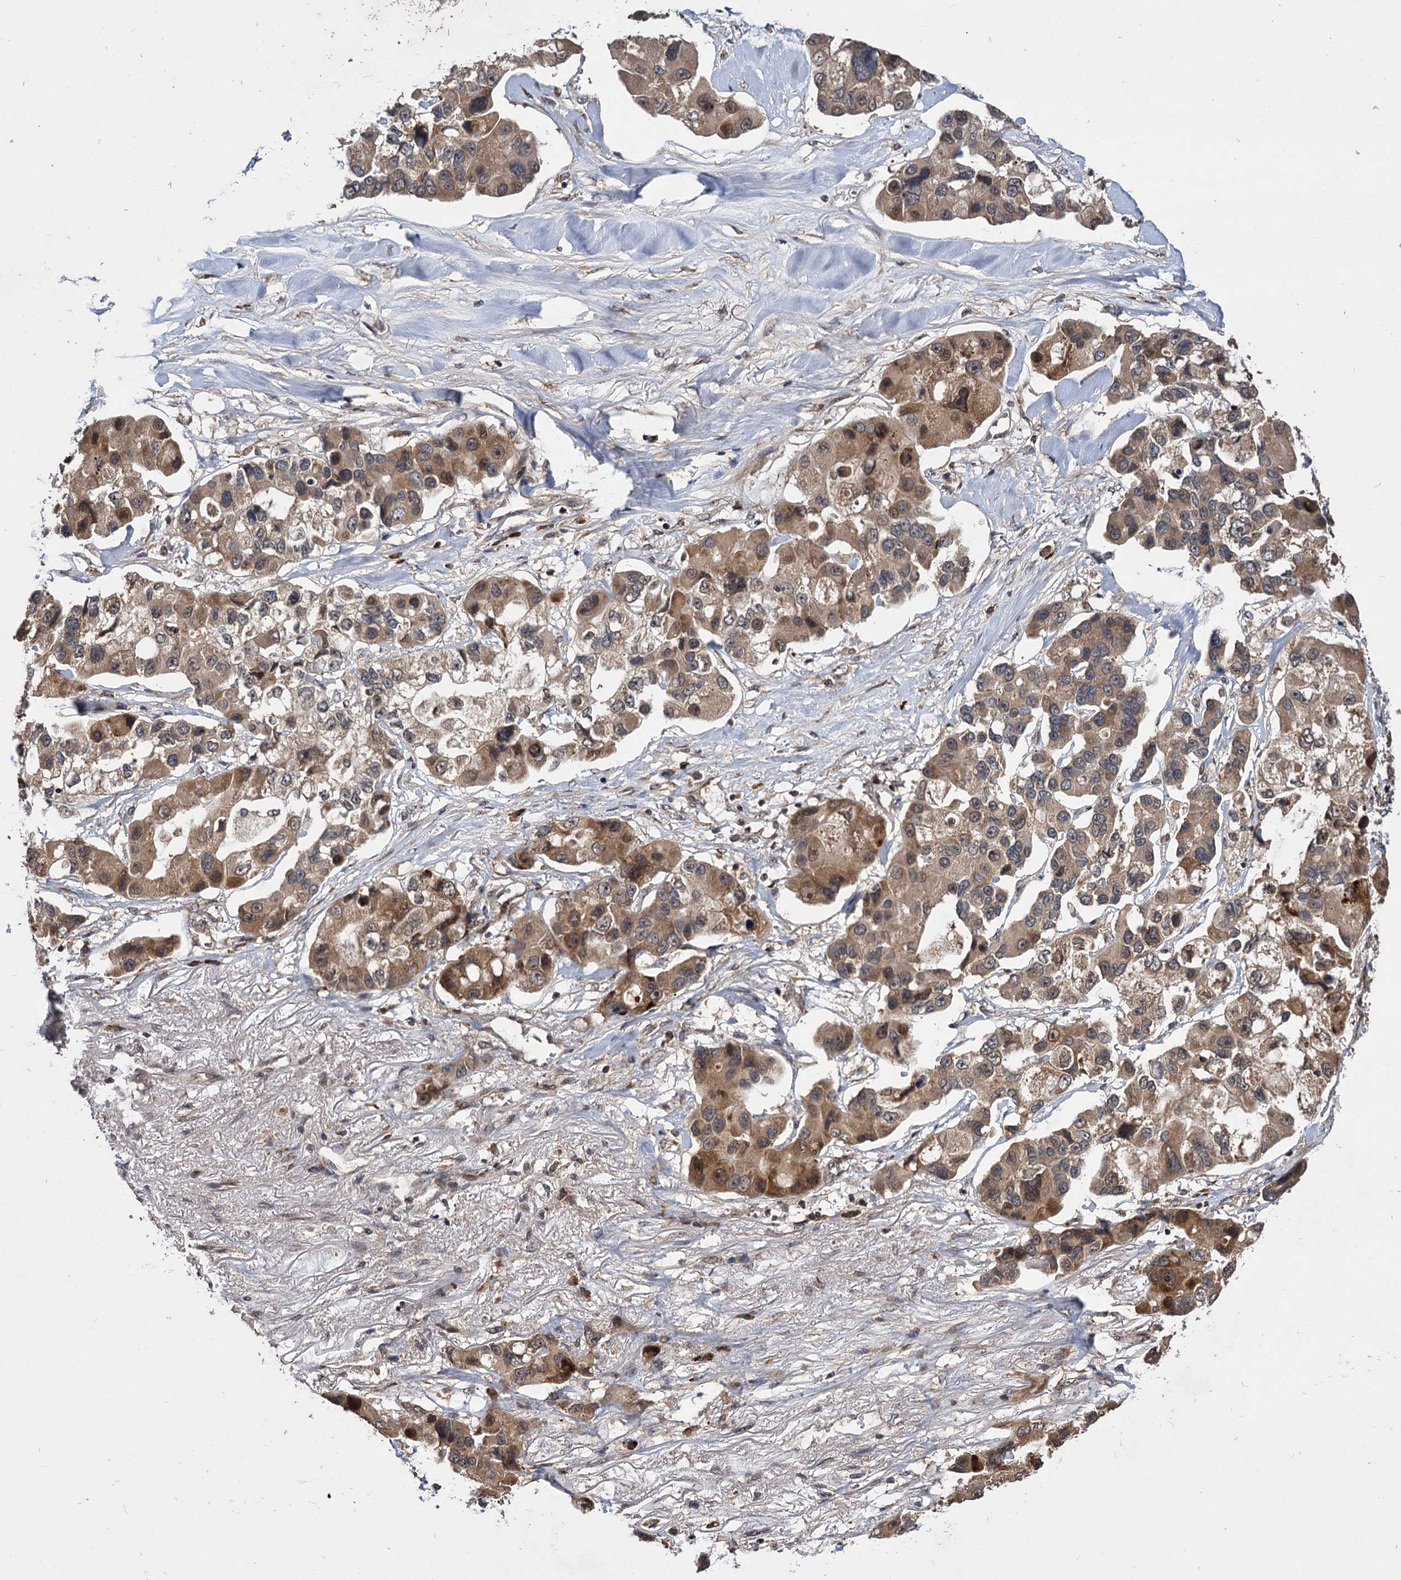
{"staining": {"intensity": "moderate", "quantity": ">75%", "location": "cytoplasmic/membranous"}, "tissue": "lung cancer", "cell_type": "Tumor cells", "image_type": "cancer", "snomed": [{"axis": "morphology", "description": "Adenocarcinoma, NOS"}, {"axis": "topography", "description": "Lung"}], "caption": "Human lung cancer (adenocarcinoma) stained for a protein (brown) demonstrates moderate cytoplasmic/membranous positive positivity in about >75% of tumor cells.", "gene": "INPPL1", "patient": {"sex": "female", "age": 54}}